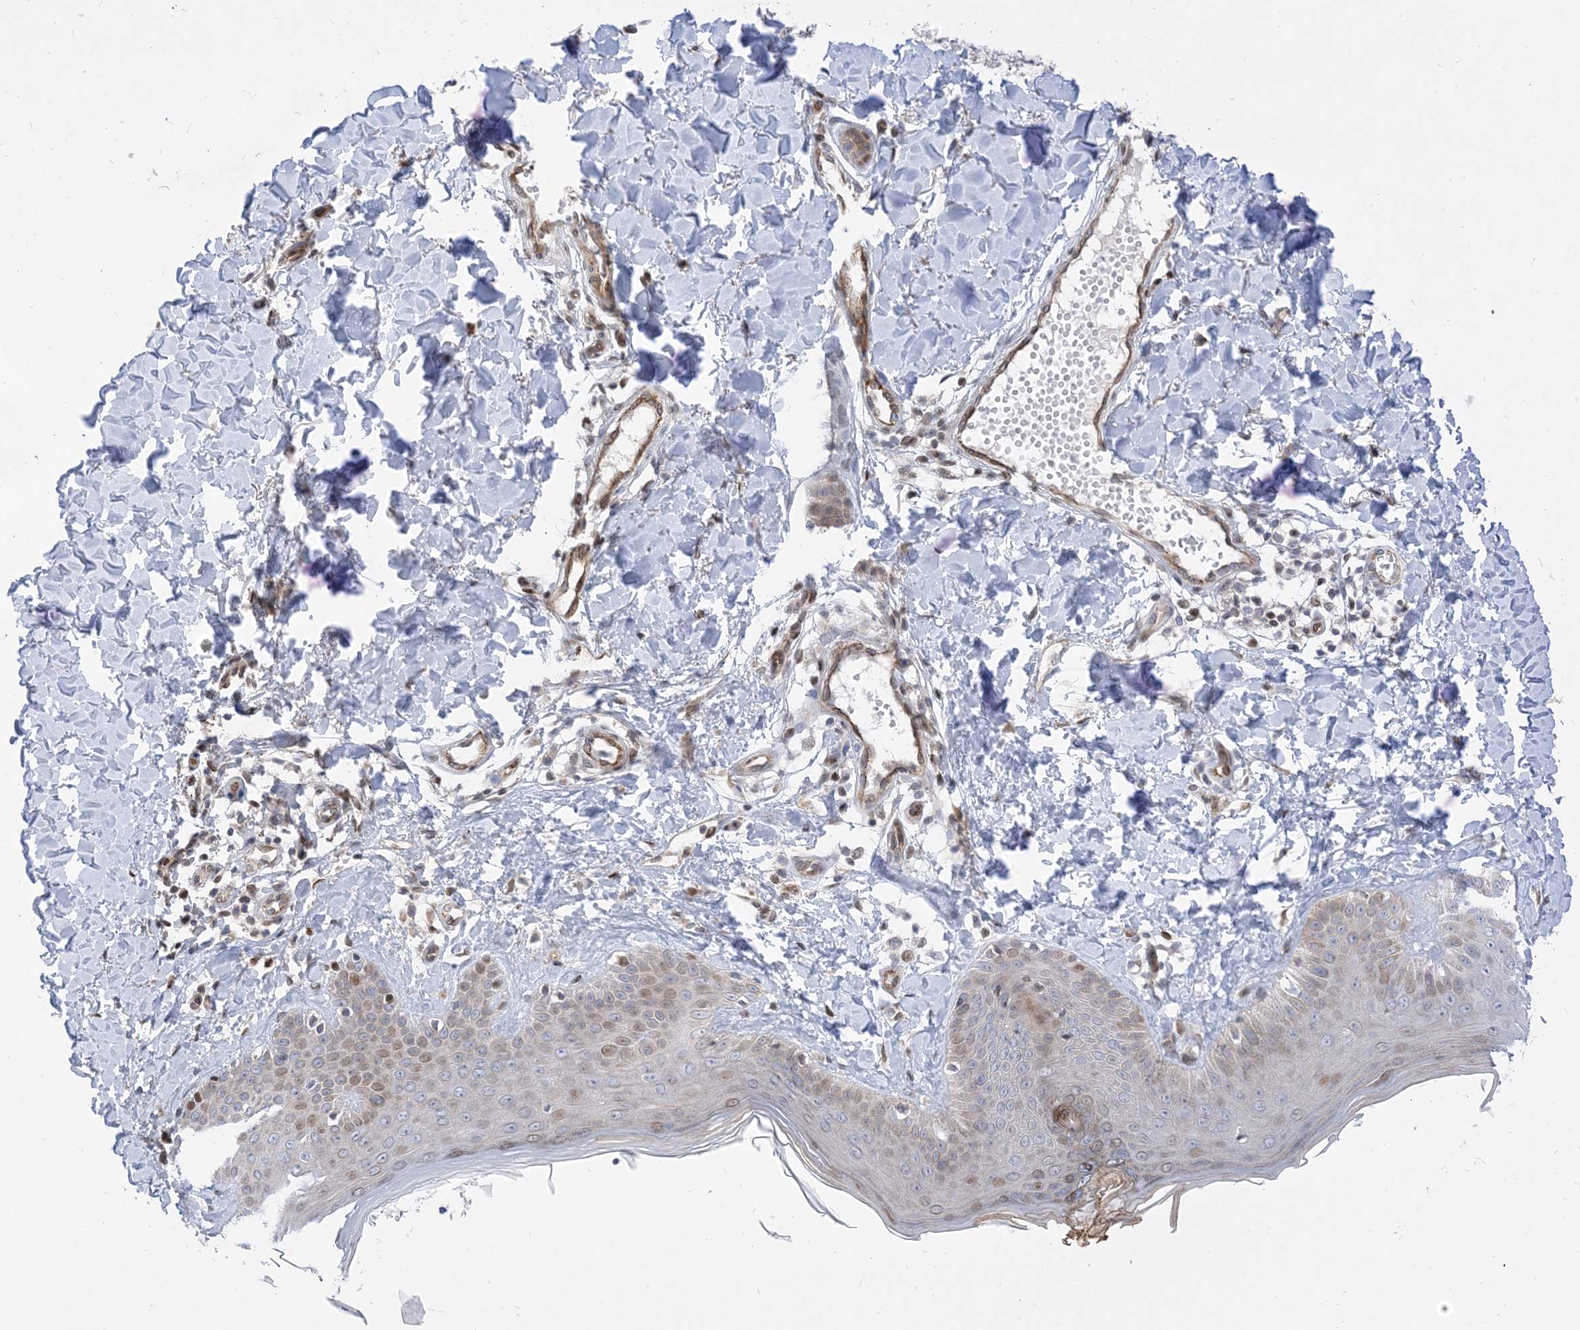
{"staining": {"intensity": "moderate", "quantity": "25%-75%", "location": "cytoplasmic/membranous"}, "tissue": "skin", "cell_type": "Fibroblasts", "image_type": "normal", "snomed": [{"axis": "morphology", "description": "Normal tissue, NOS"}, {"axis": "topography", "description": "Skin"}], "caption": "Fibroblasts demonstrate medium levels of moderate cytoplasmic/membranous positivity in approximately 25%-75% of cells in unremarkable human skin. (IHC, brightfield microscopy, high magnification).", "gene": "TYSND1", "patient": {"sex": "male", "age": 52}}